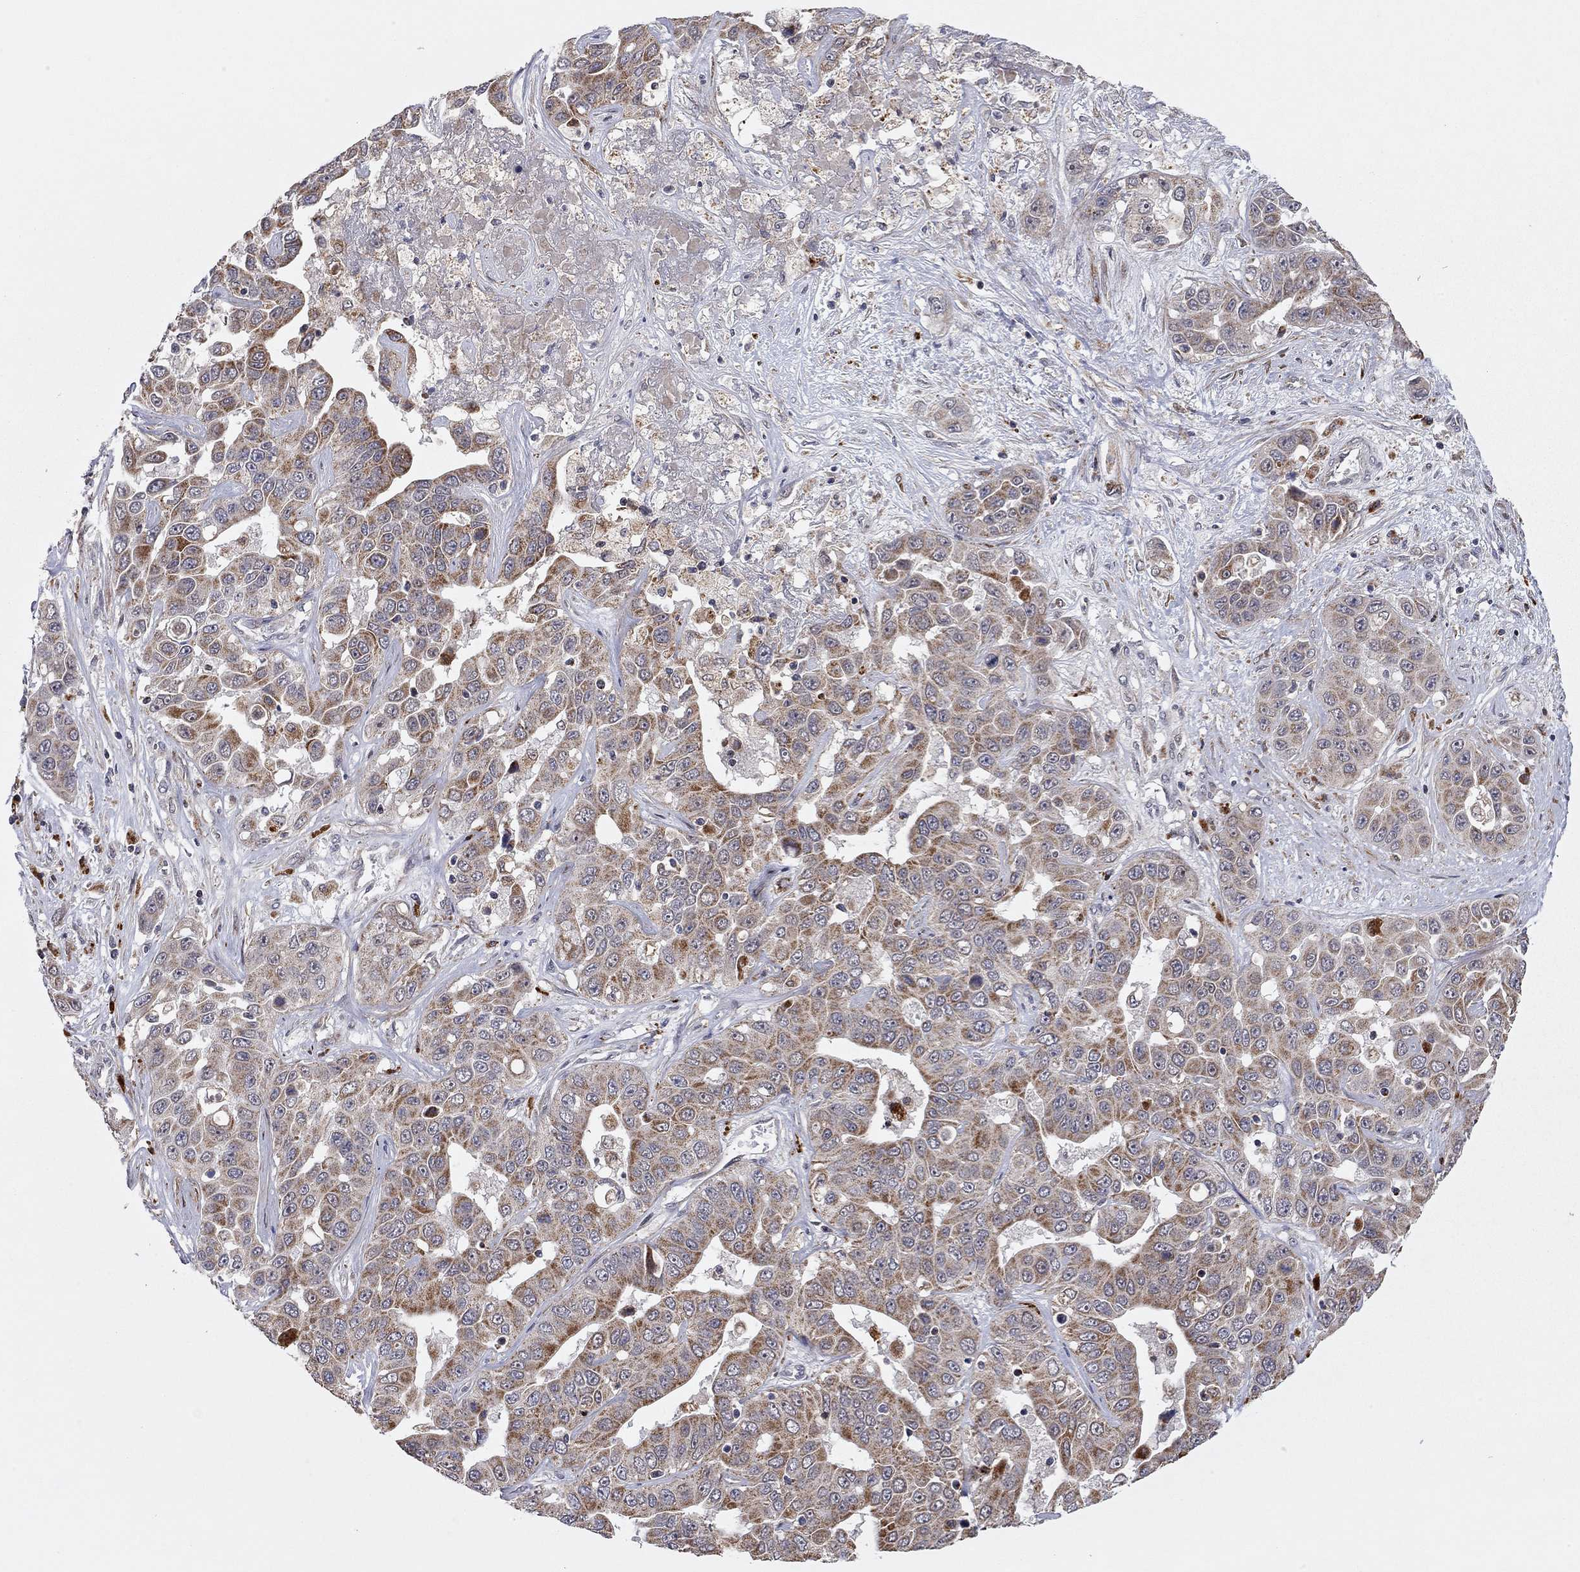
{"staining": {"intensity": "strong", "quantity": "25%-75%", "location": "cytoplasmic/membranous"}, "tissue": "liver cancer", "cell_type": "Tumor cells", "image_type": "cancer", "snomed": [{"axis": "morphology", "description": "Cholangiocarcinoma"}, {"axis": "topography", "description": "Liver"}], "caption": "Protein expression analysis of cholangiocarcinoma (liver) reveals strong cytoplasmic/membranous expression in about 25%-75% of tumor cells.", "gene": "IDS", "patient": {"sex": "female", "age": 52}}